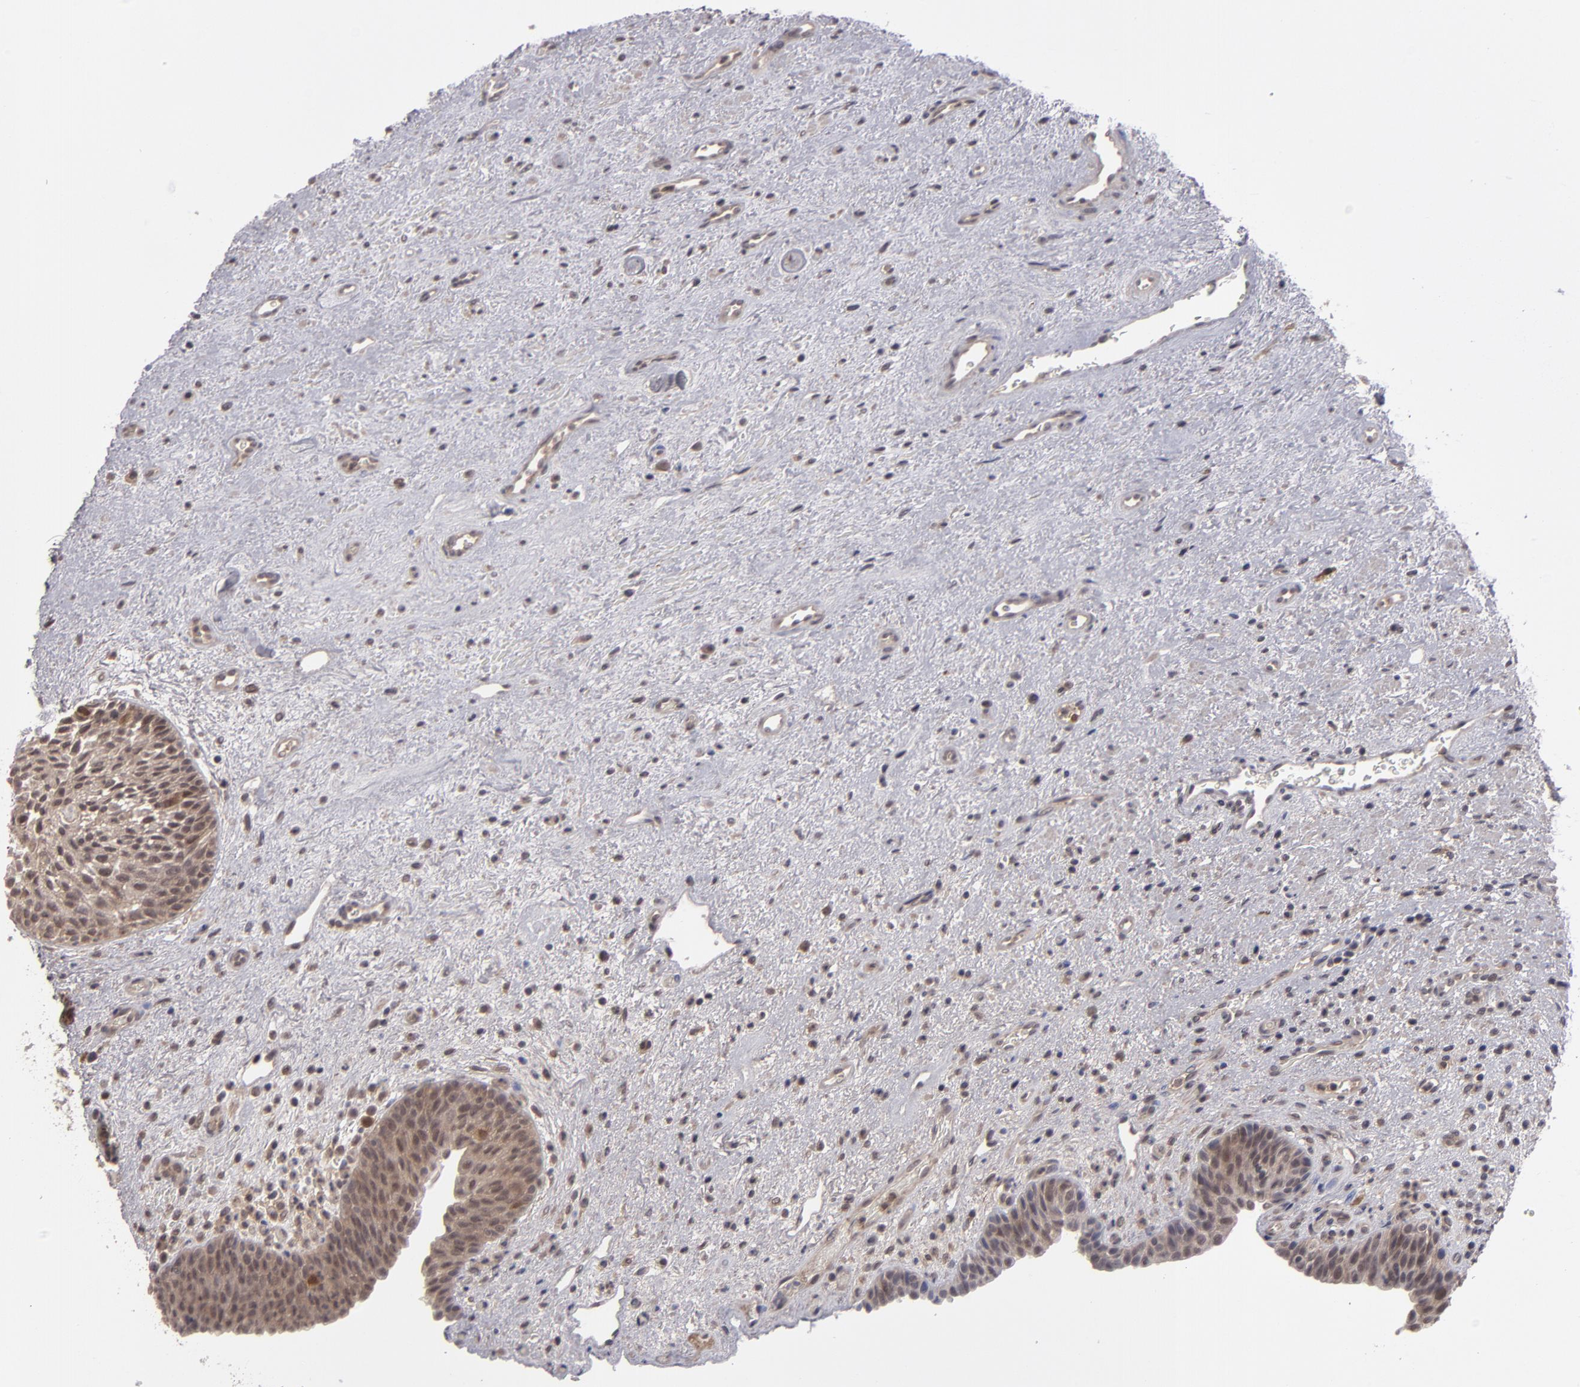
{"staining": {"intensity": "moderate", "quantity": ">75%", "location": "cytoplasmic/membranous,nuclear"}, "tissue": "urinary bladder", "cell_type": "Urothelial cells", "image_type": "normal", "snomed": [{"axis": "morphology", "description": "Normal tissue, NOS"}, {"axis": "topography", "description": "Urinary bladder"}], "caption": "Moderate cytoplasmic/membranous,nuclear protein staining is appreciated in about >75% of urothelial cells in urinary bladder.", "gene": "TYMS", "patient": {"sex": "male", "age": 48}}